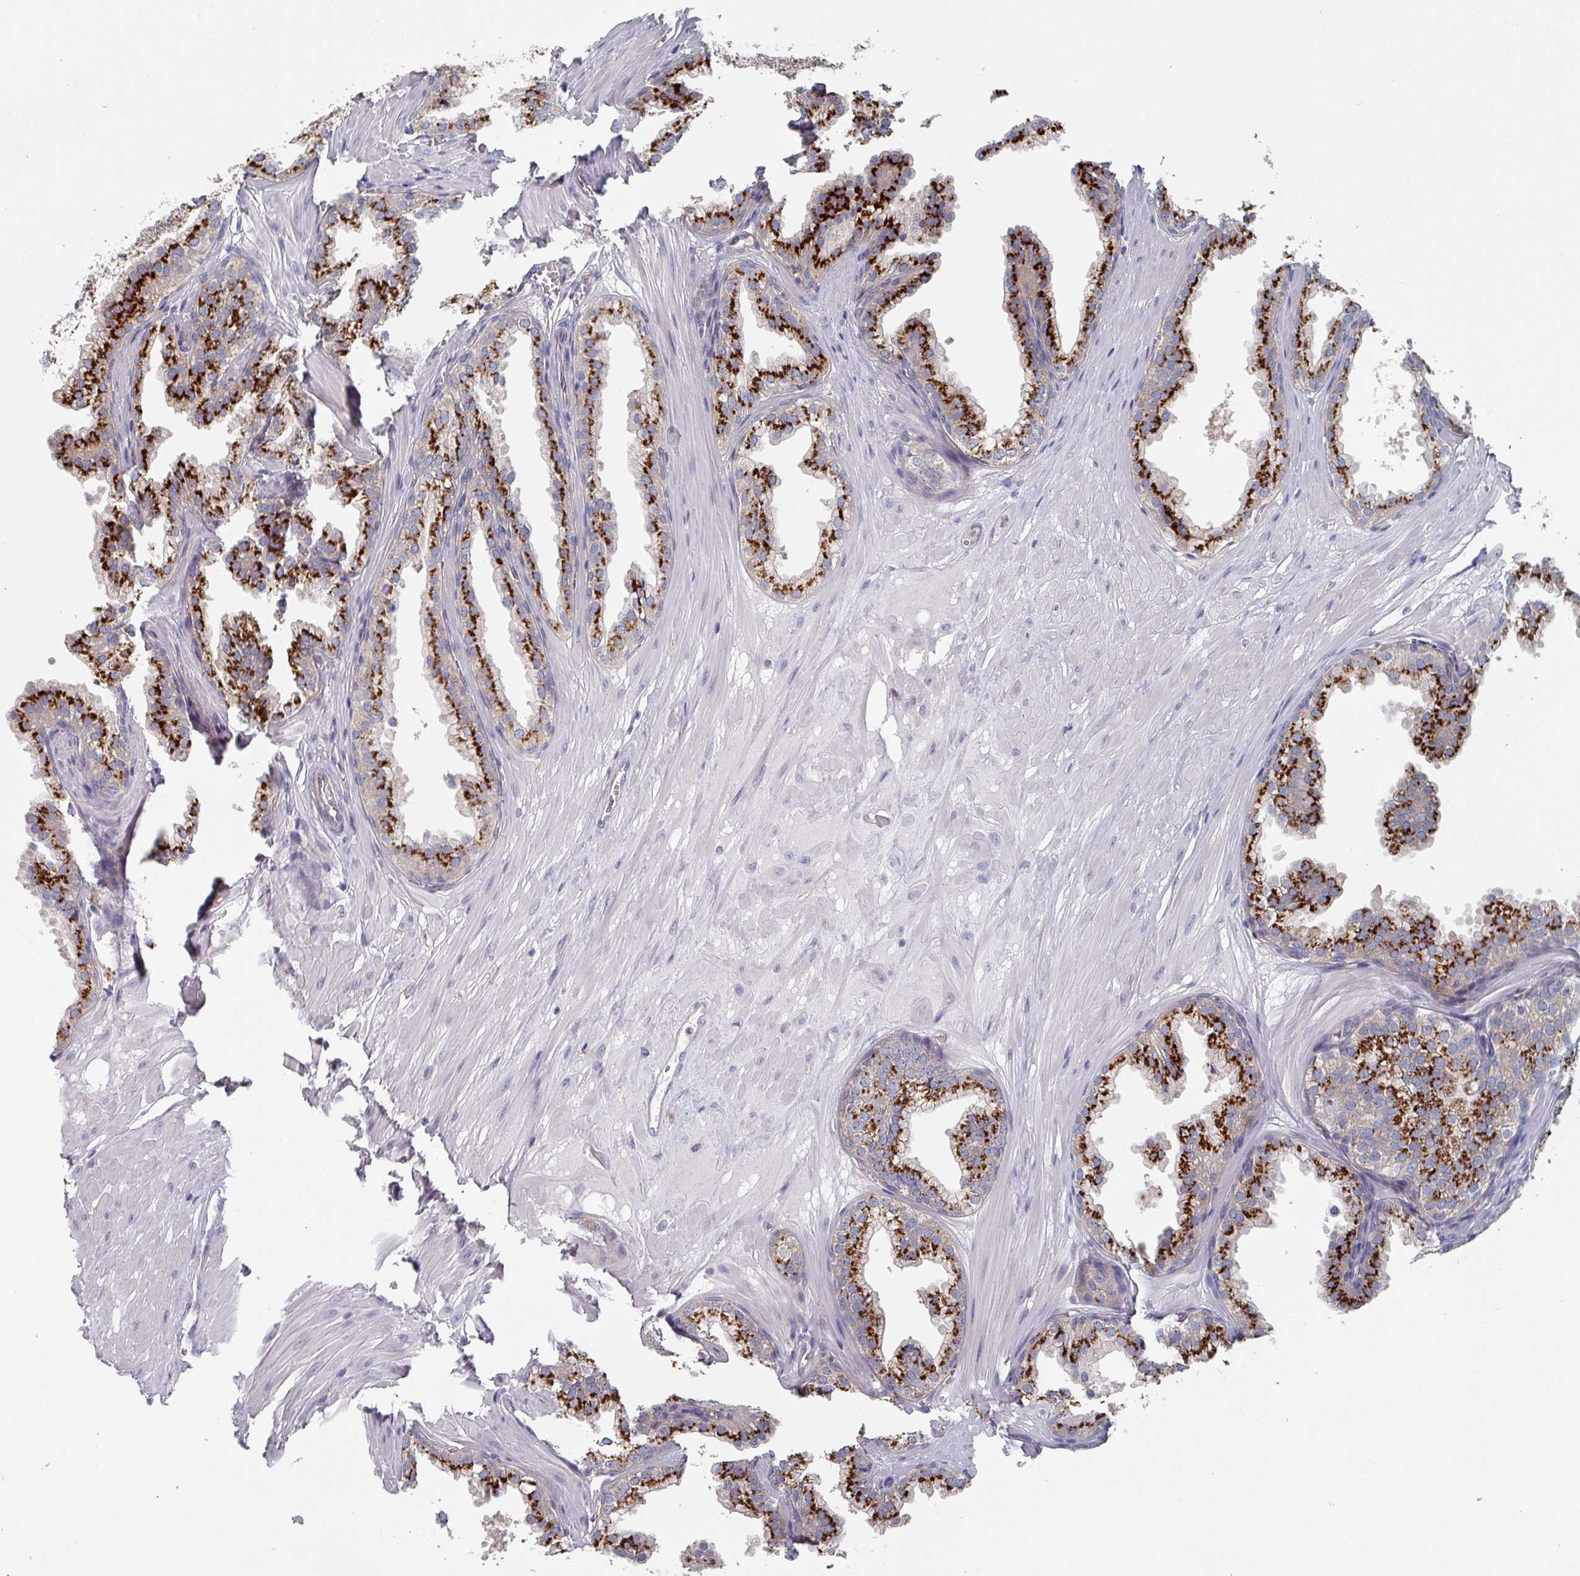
{"staining": {"intensity": "strong", "quantity": ">75%", "location": "cytoplasmic/membranous"}, "tissue": "prostate", "cell_type": "Glandular cells", "image_type": "normal", "snomed": [{"axis": "morphology", "description": "Normal tissue, NOS"}, {"axis": "topography", "description": "Prostate"}, {"axis": "topography", "description": "Peripheral nerve tissue"}], "caption": "Benign prostate demonstrates strong cytoplasmic/membranous expression in about >75% of glandular cells, visualized by immunohistochemistry.", "gene": "EFL1", "patient": {"sex": "male", "age": 55}}